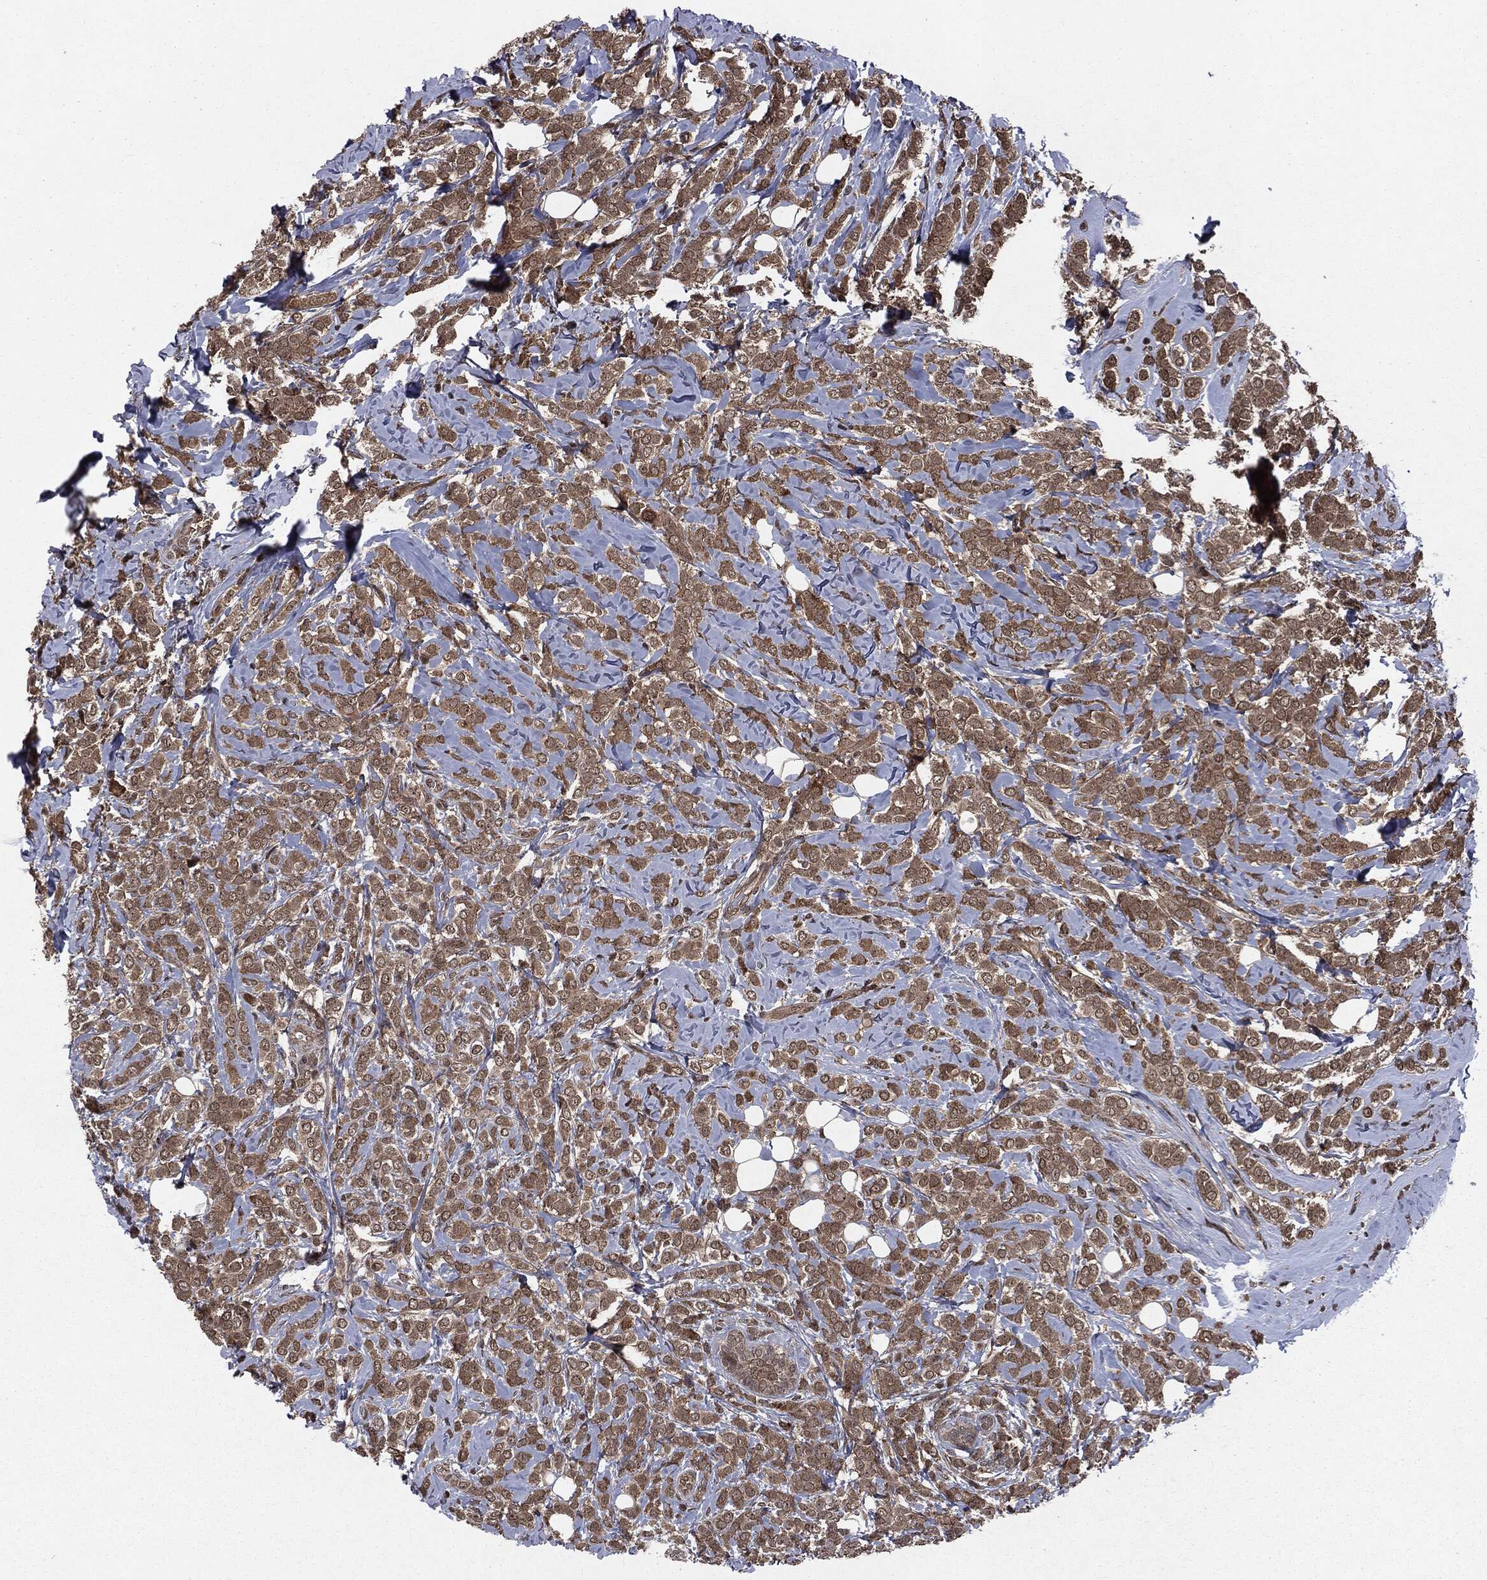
{"staining": {"intensity": "moderate", "quantity": ">75%", "location": "cytoplasmic/membranous,nuclear"}, "tissue": "breast cancer", "cell_type": "Tumor cells", "image_type": "cancer", "snomed": [{"axis": "morphology", "description": "Lobular carcinoma"}, {"axis": "topography", "description": "Breast"}], "caption": "A histopathology image showing moderate cytoplasmic/membranous and nuclear expression in approximately >75% of tumor cells in breast cancer, as visualized by brown immunohistochemical staining.", "gene": "STAU2", "patient": {"sex": "female", "age": 49}}